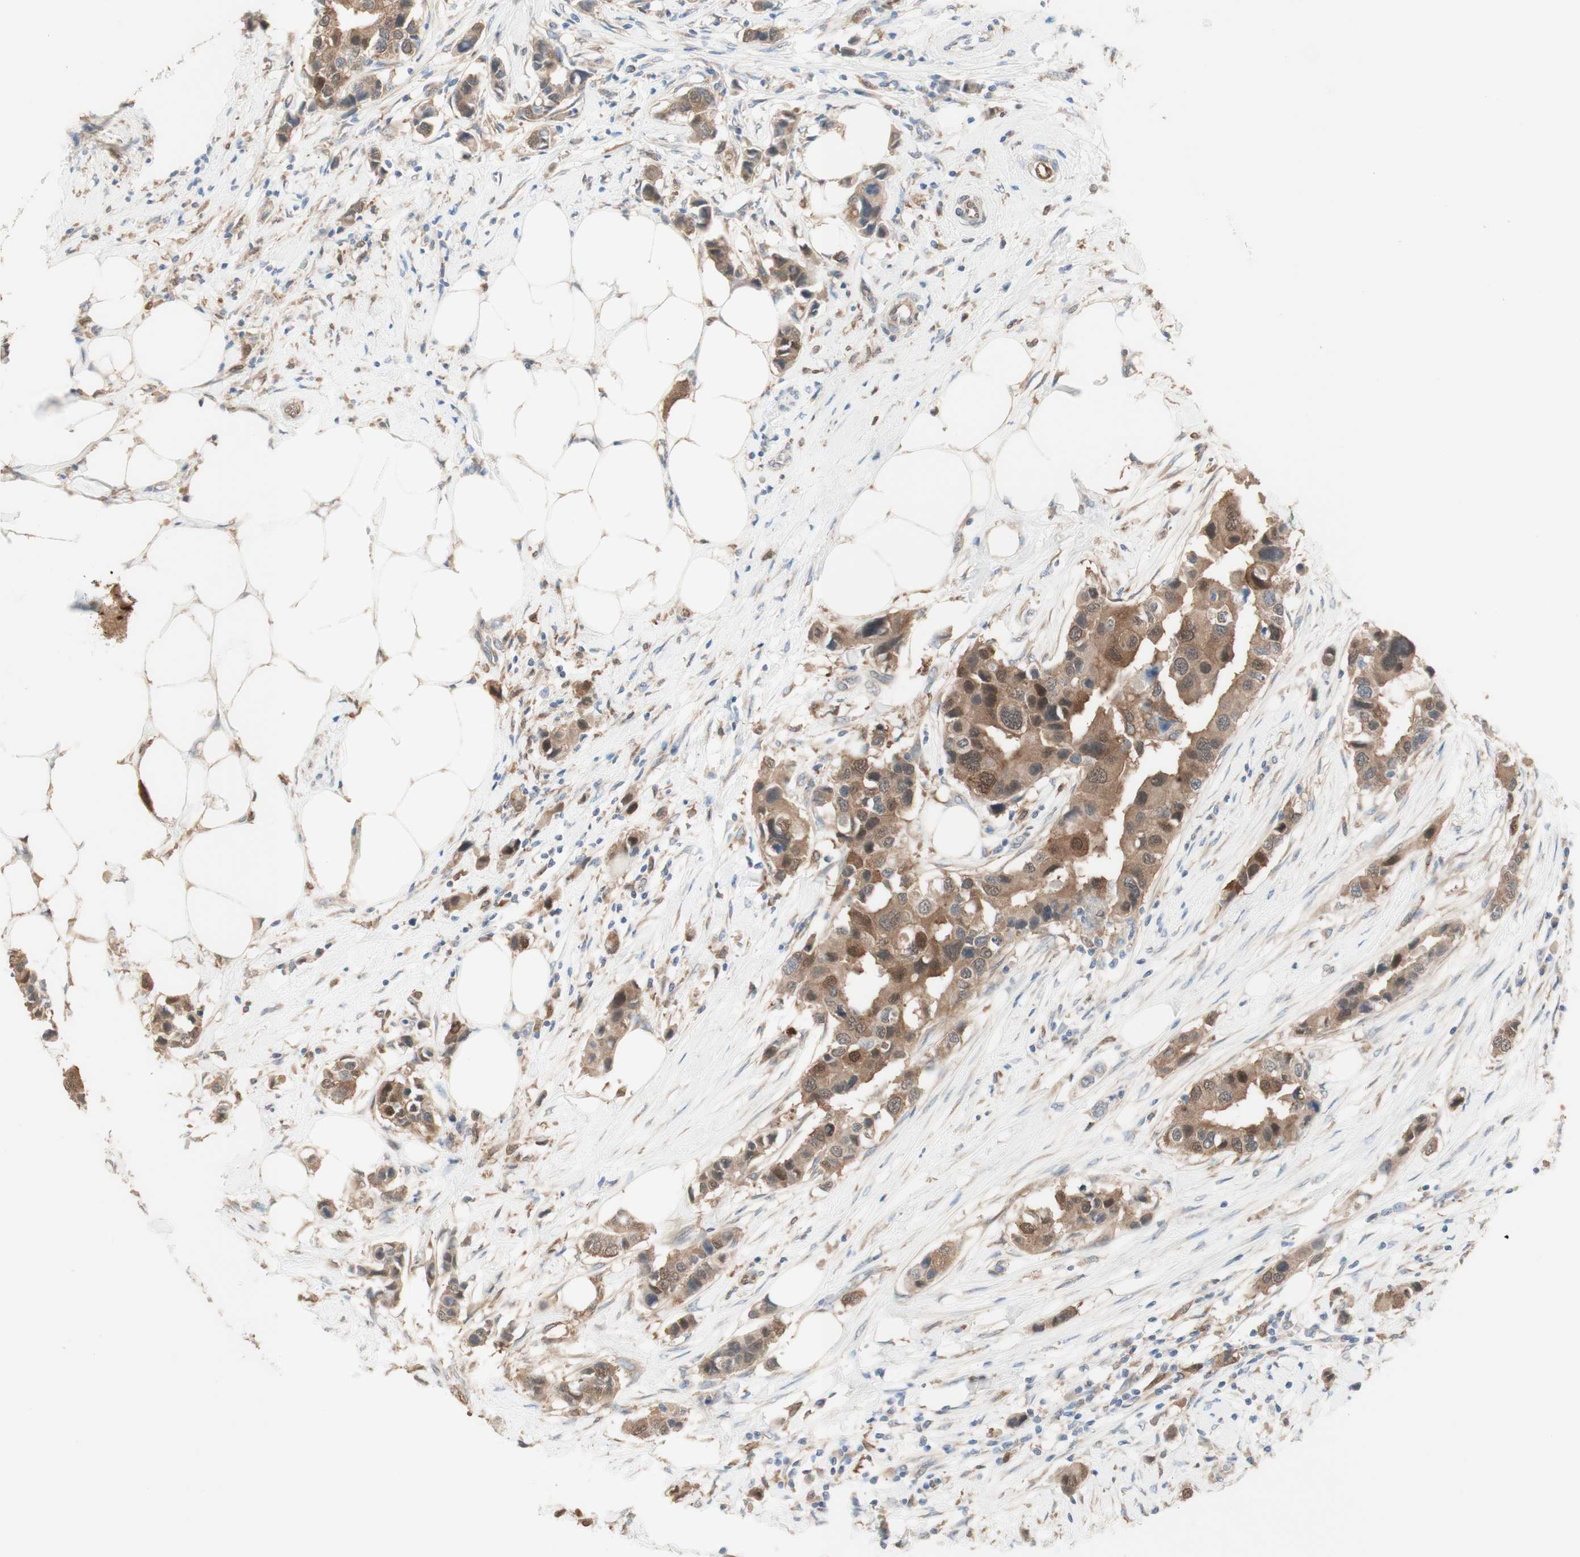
{"staining": {"intensity": "moderate", "quantity": ">75%", "location": "cytoplasmic/membranous,nuclear"}, "tissue": "breast cancer", "cell_type": "Tumor cells", "image_type": "cancer", "snomed": [{"axis": "morphology", "description": "Normal tissue, NOS"}, {"axis": "morphology", "description": "Duct carcinoma"}, {"axis": "topography", "description": "Breast"}], "caption": "Moderate cytoplasmic/membranous and nuclear protein staining is appreciated in about >75% of tumor cells in breast cancer. (Brightfield microscopy of DAB IHC at high magnification).", "gene": "COMT", "patient": {"sex": "female", "age": 50}}